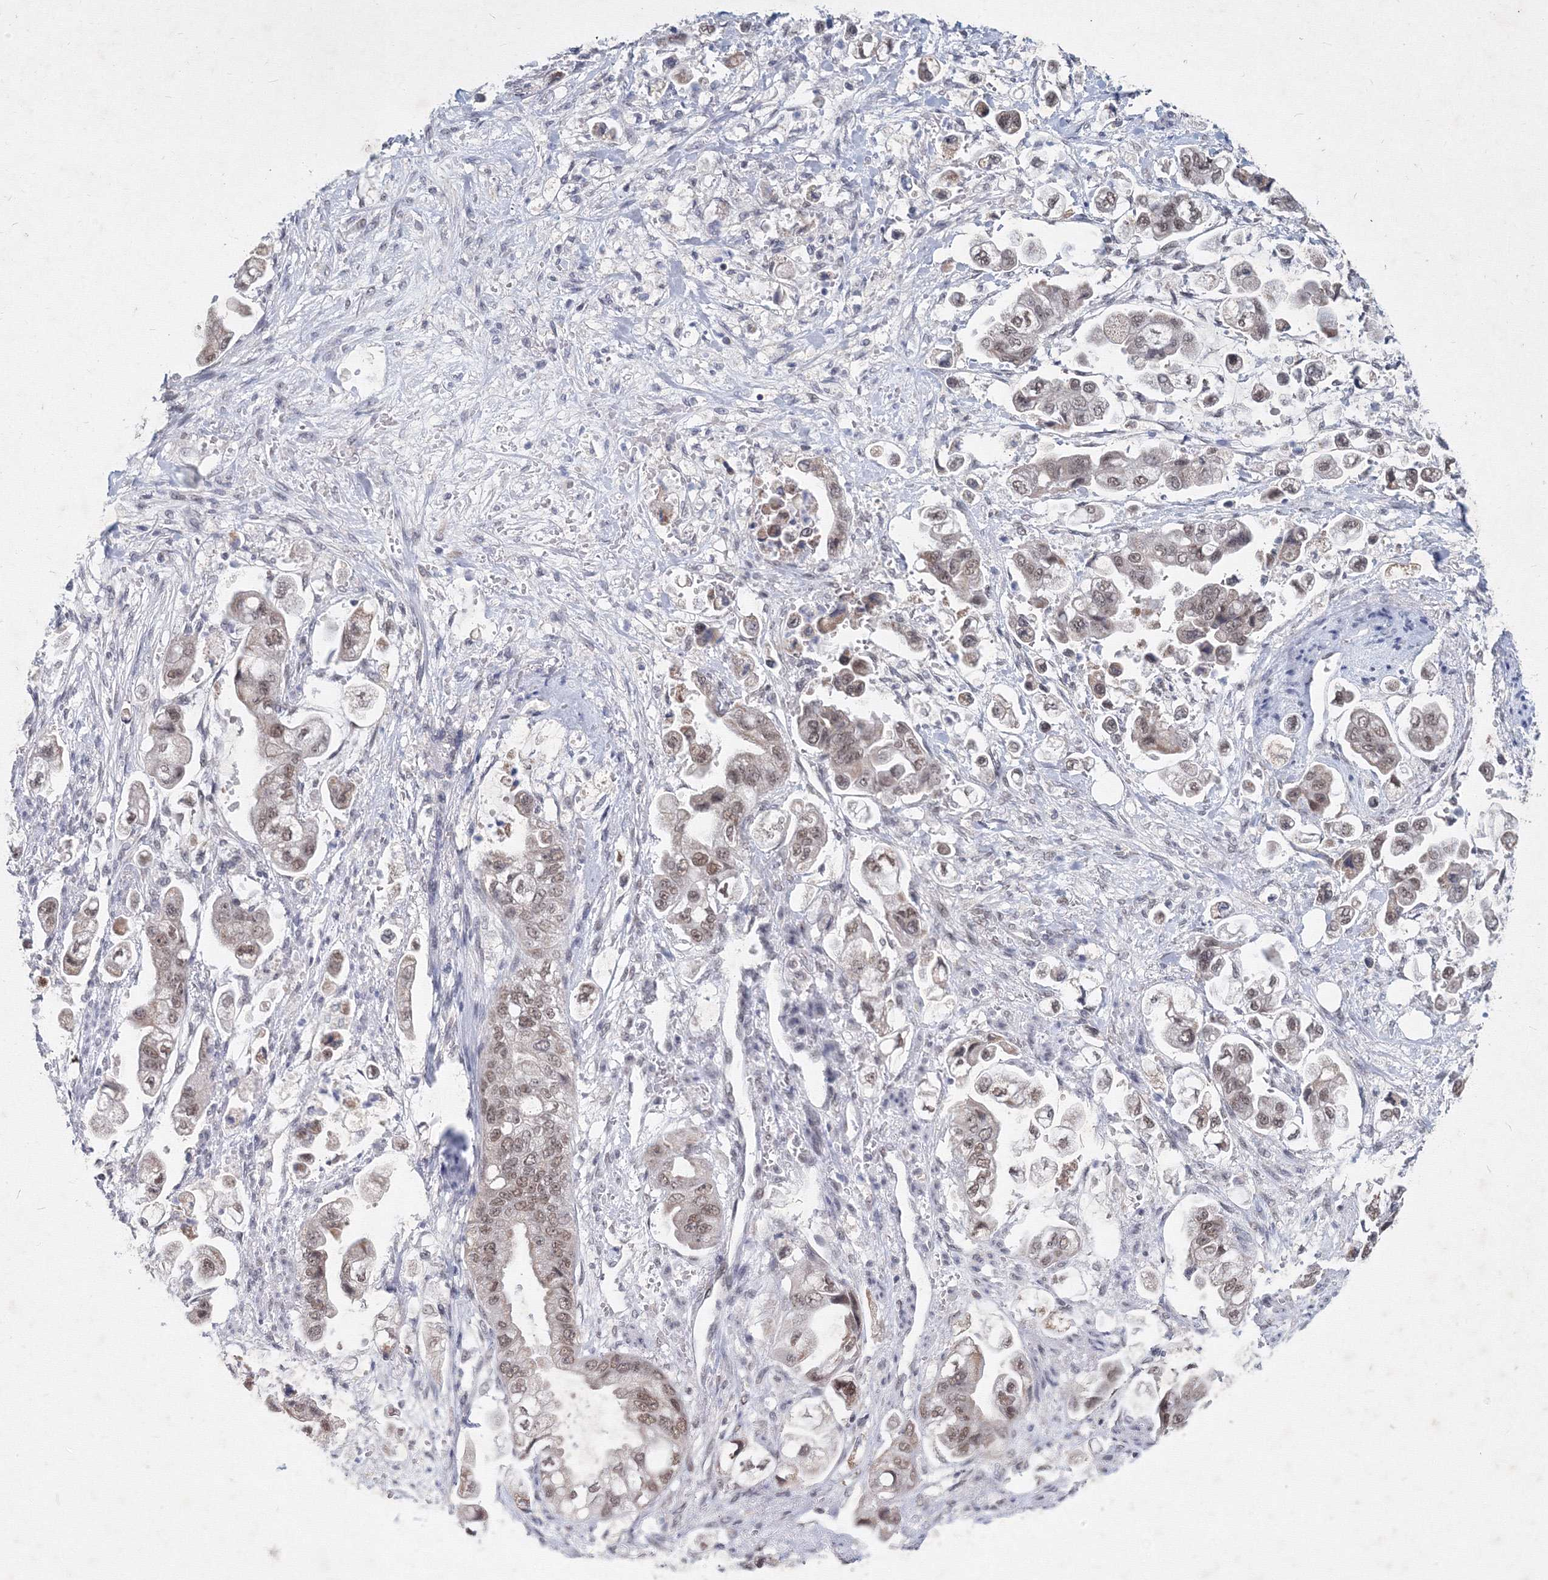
{"staining": {"intensity": "weak", "quantity": ">75%", "location": "nuclear"}, "tissue": "stomach cancer", "cell_type": "Tumor cells", "image_type": "cancer", "snomed": [{"axis": "morphology", "description": "Adenocarcinoma, NOS"}, {"axis": "topography", "description": "Stomach"}], "caption": "This image shows immunohistochemistry staining of human stomach adenocarcinoma, with low weak nuclear staining in approximately >75% of tumor cells.", "gene": "SF3B6", "patient": {"sex": "male", "age": 62}}